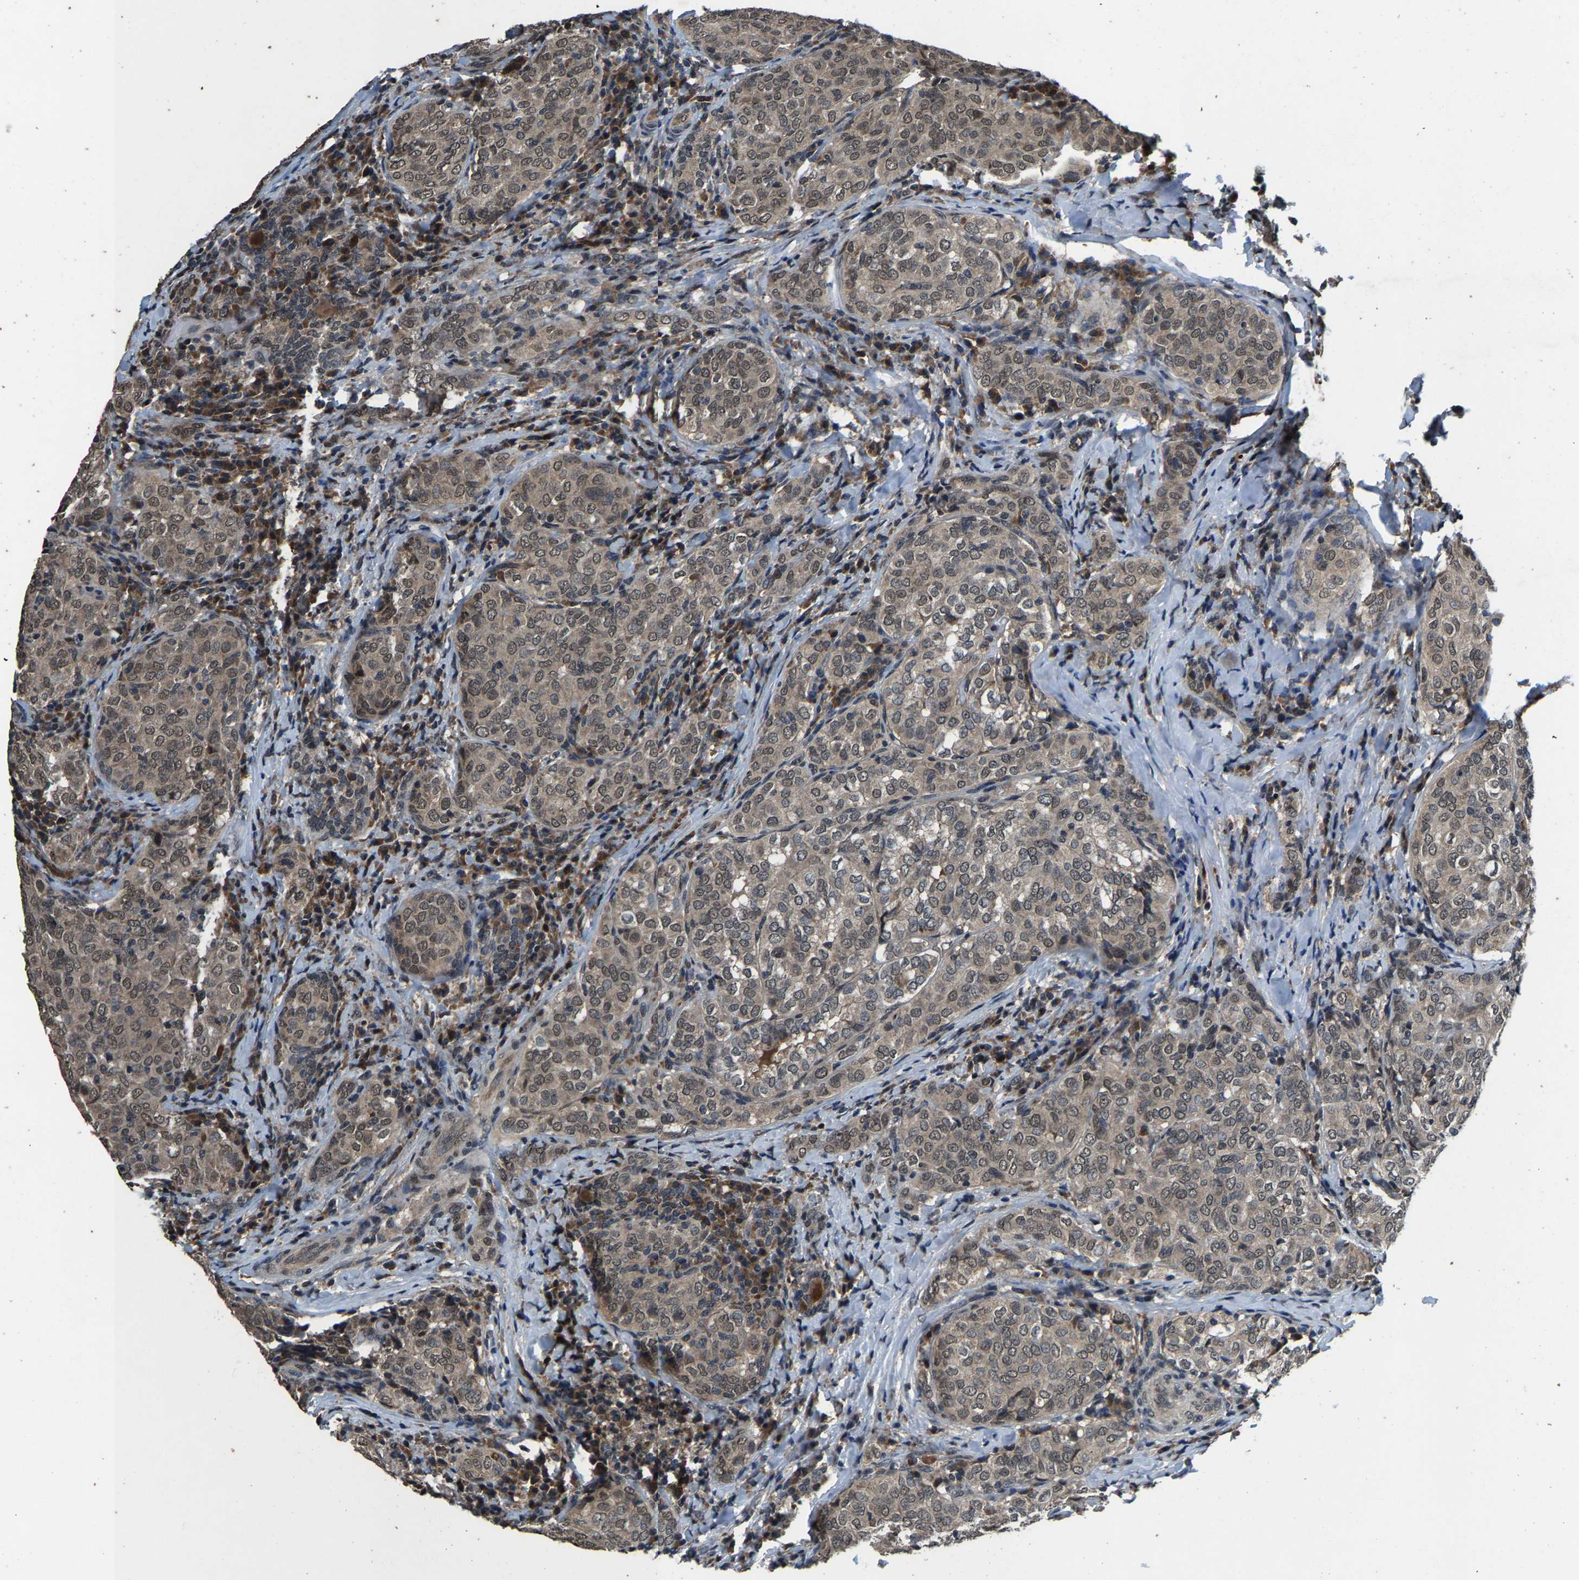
{"staining": {"intensity": "weak", "quantity": ">75%", "location": "cytoplasmic/membranous,nuclear"}, "tissue": "thyroid cancer", "cell_type": "Tumor cells", "image_type": "cancer", "snomed": [{"axis": "morphology", "description": "Normal tissue, NOS"}, {"axis": "morphology", "description": "Papillary adenocarcinoma, NOS"}, {"axis": "topography", "description": "Thyroid gland"}], "caption": "Protein expression analysis of thyroid cancer (papillary adenocarcinoma) demonstrates weak cytoplasmic/membranous and nuclear staining in approximately >75% of tumor cells.", "gene": "HUWE1", "patient": {"sex": "female", "age": 30}}